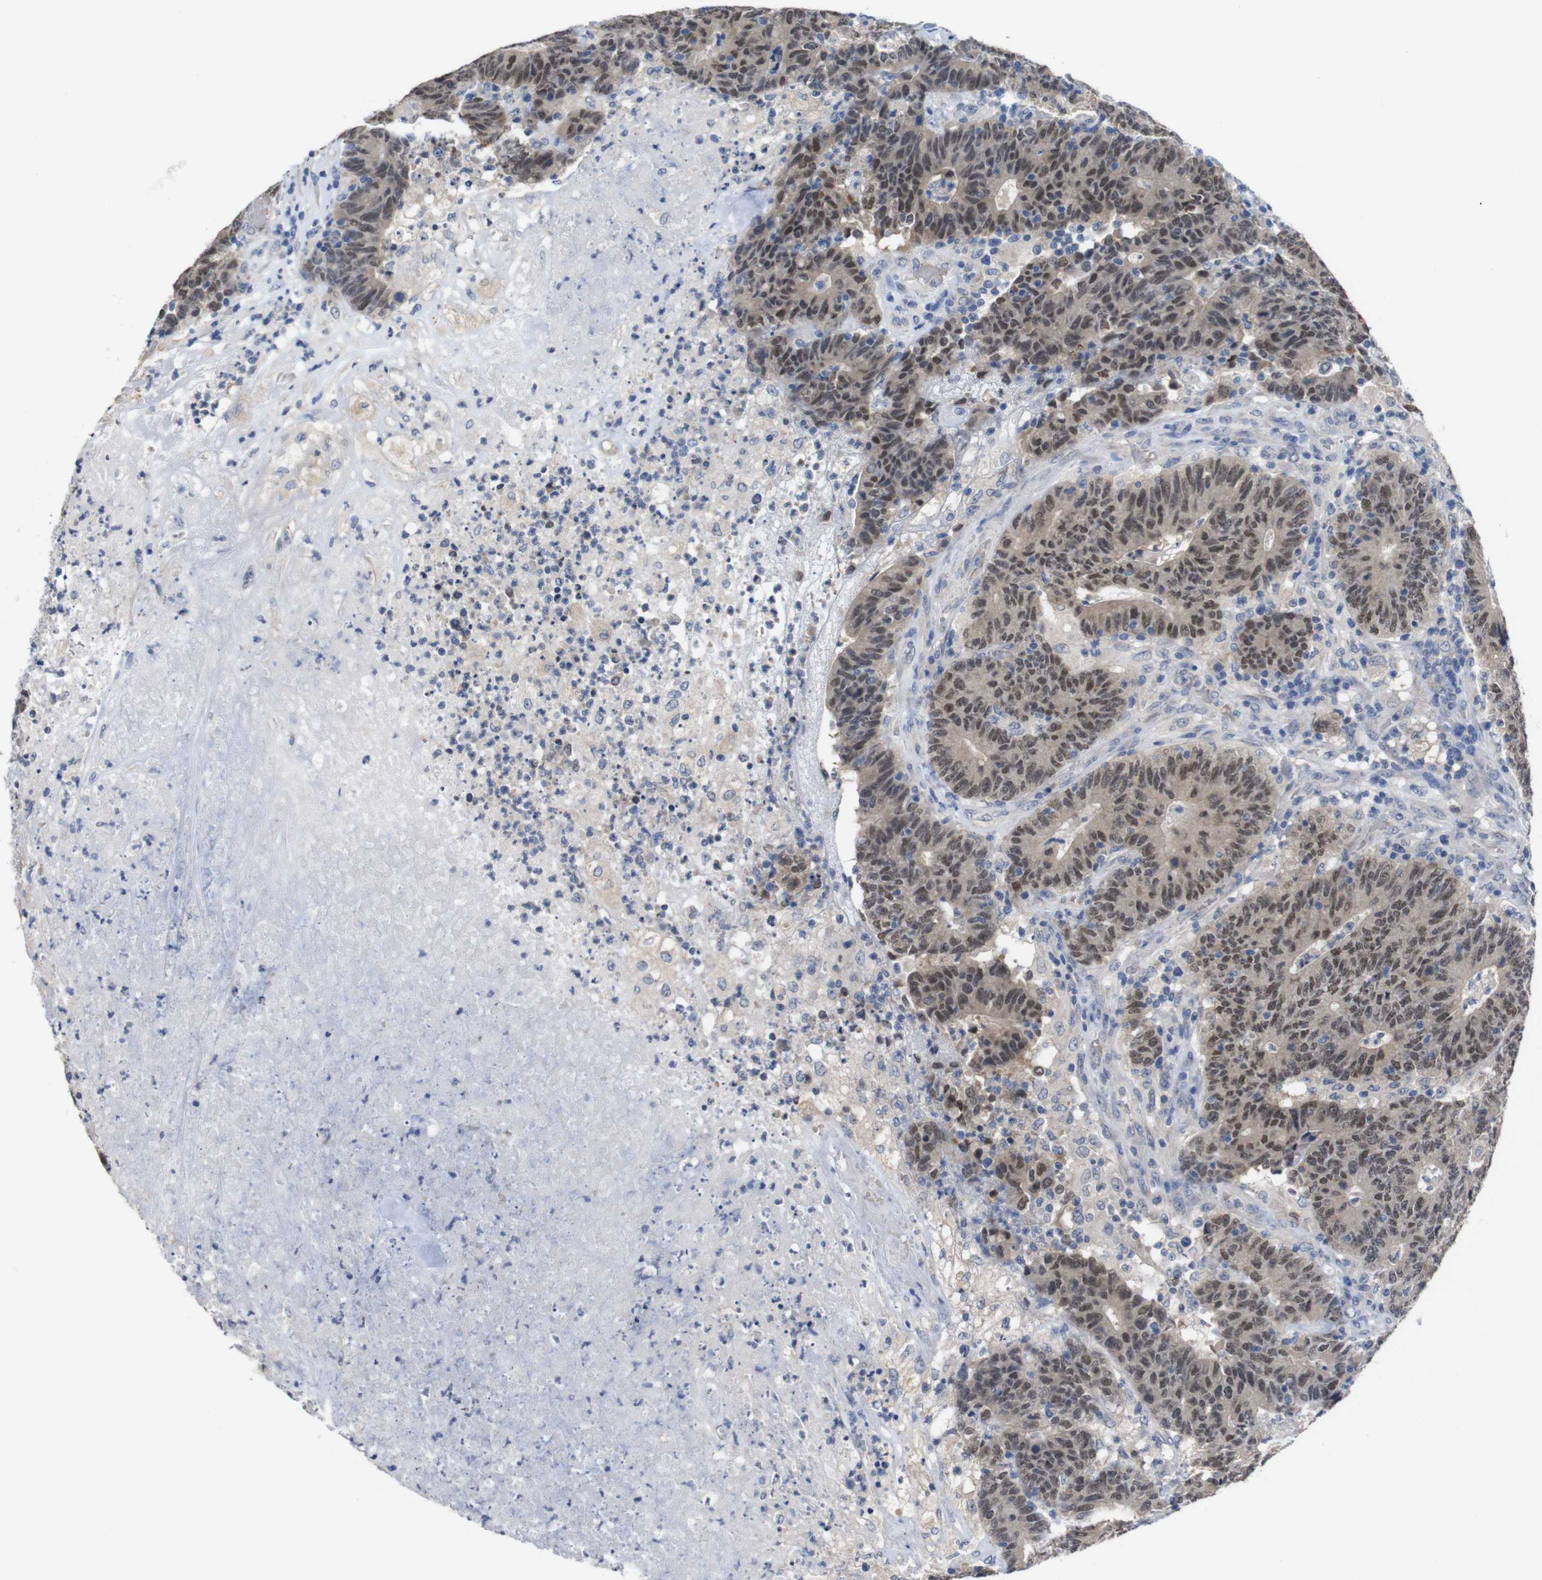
{"staining": {"intensity": "moderate", "quantity": "25%-75%", "location": "nuclear"}, "tissue": "colorectal cancer", "cell_type": "Tumor cells", "image_type": "cancer", "snomed": [{"axis": "morphology", "description": "Normal tissue, NOS"}, {"axis": "morphology", "description": "Adenocarcinoma, NOS"}, {"axis": "topography", "description": "Colon"}], "caption": "The micrograph shows staining of colorectal cancer, revealing moderate nuclear protein expression (brown color) within tumor cells.", "gene": "HNF1A", "patient": {"sex": "female", "age": 75}}